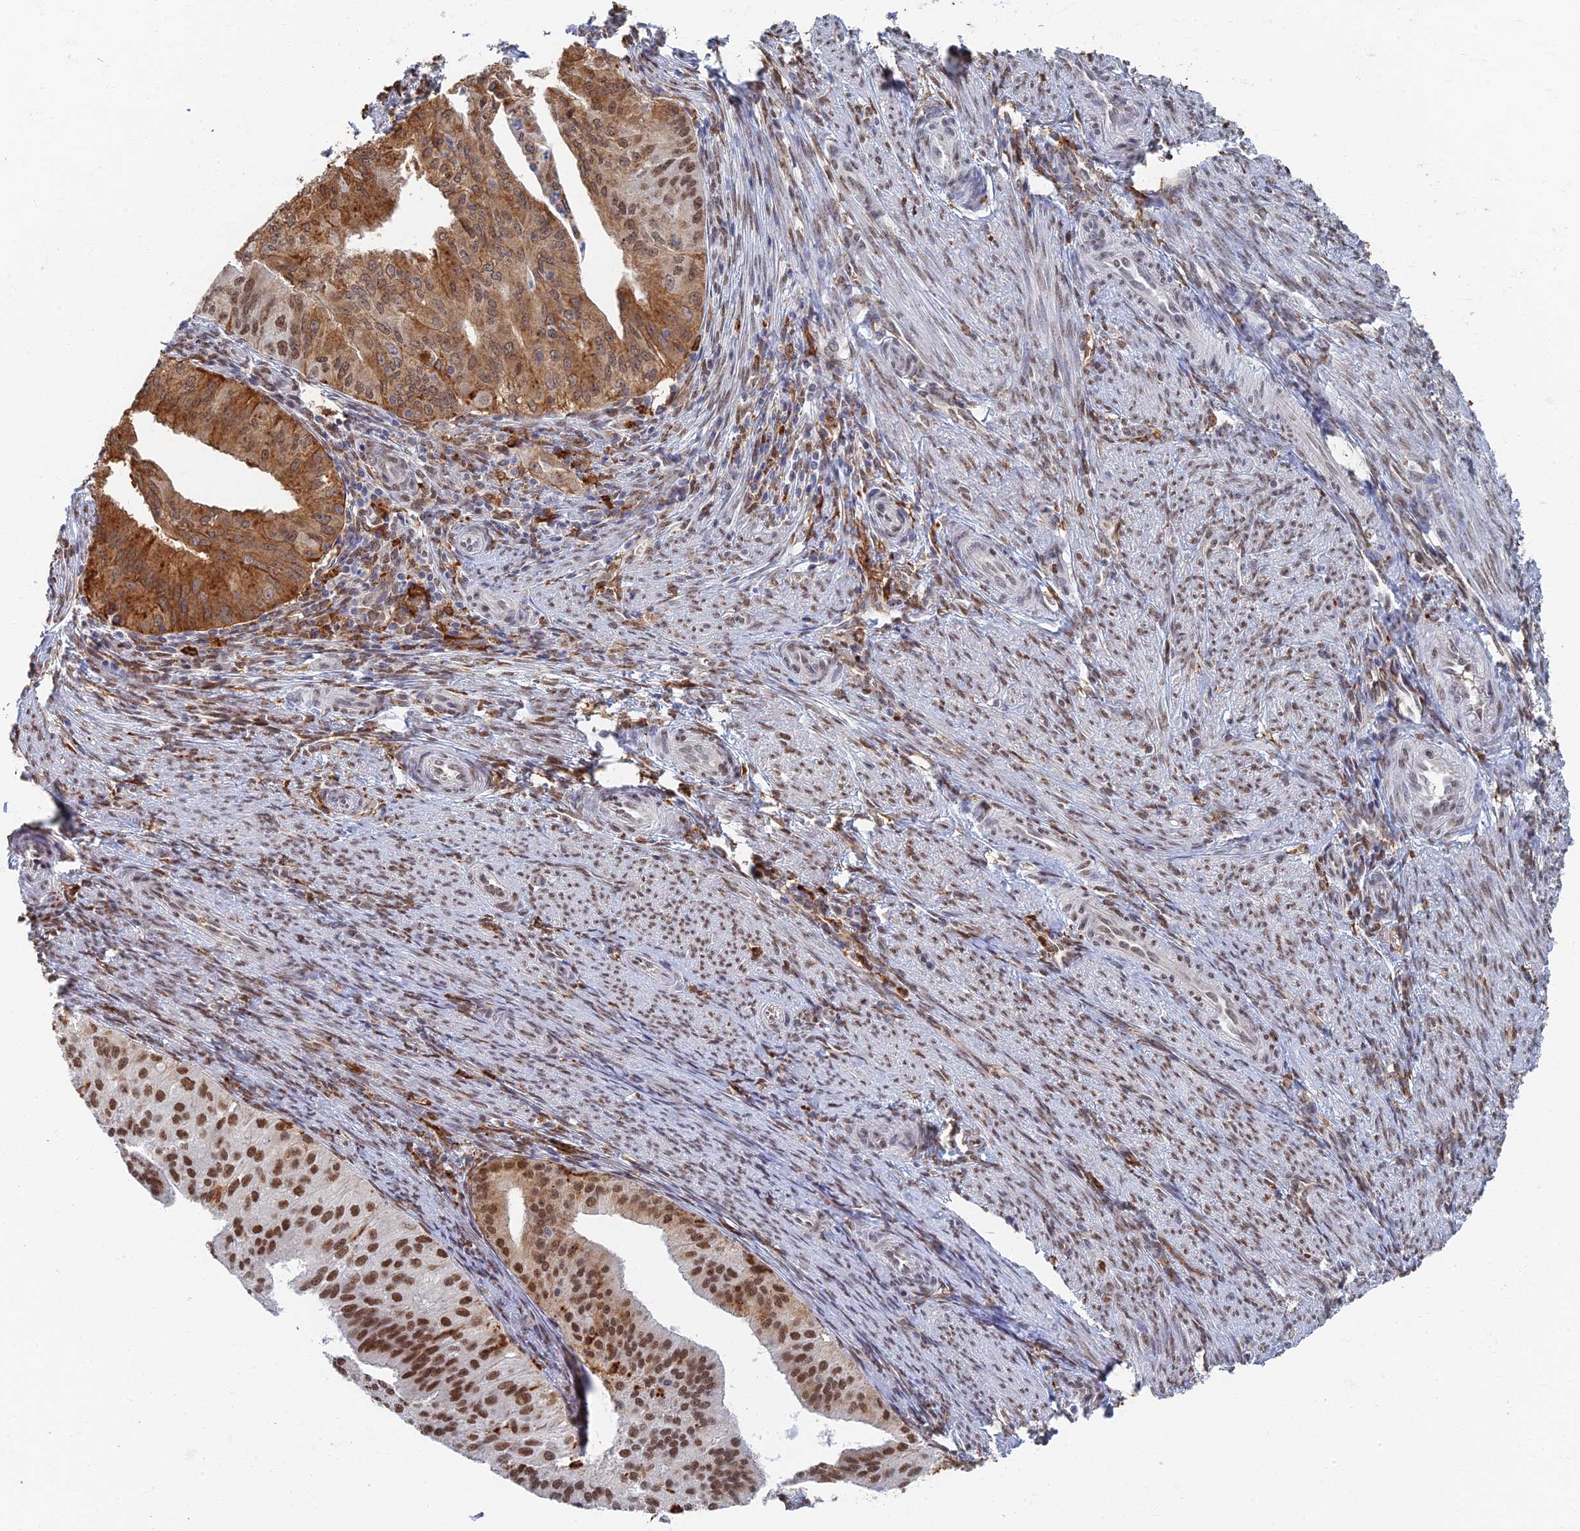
{"staining": {"intensity": "strong", "quantity": ">75%", "location": "cytoplasmic/membranous,nuclear"}, "tissue": "endometrial cancer", "cell_type": "Tumor cells", "image_type": "cancer", "snomed": [{"axis": "morphology", "description": "Adenocarcinoma, NOS"}, {"axis": "topography", "description": "Endometrium"}], "caption": "Endometrial adenocarcinoma tissue demonstrates strong cytoplasmic/membranous and nuclear staining in about >75% of tumor cells, visualized by immunohistochemistry. (Stains: DAB (3,3'-diaminobenzidine) in brown, nuclei in blue, Microscopy: brightfield microscopy at high magnification).", "gene": "GPATCH1", "patient": {"sex": "female", "age": 50}}